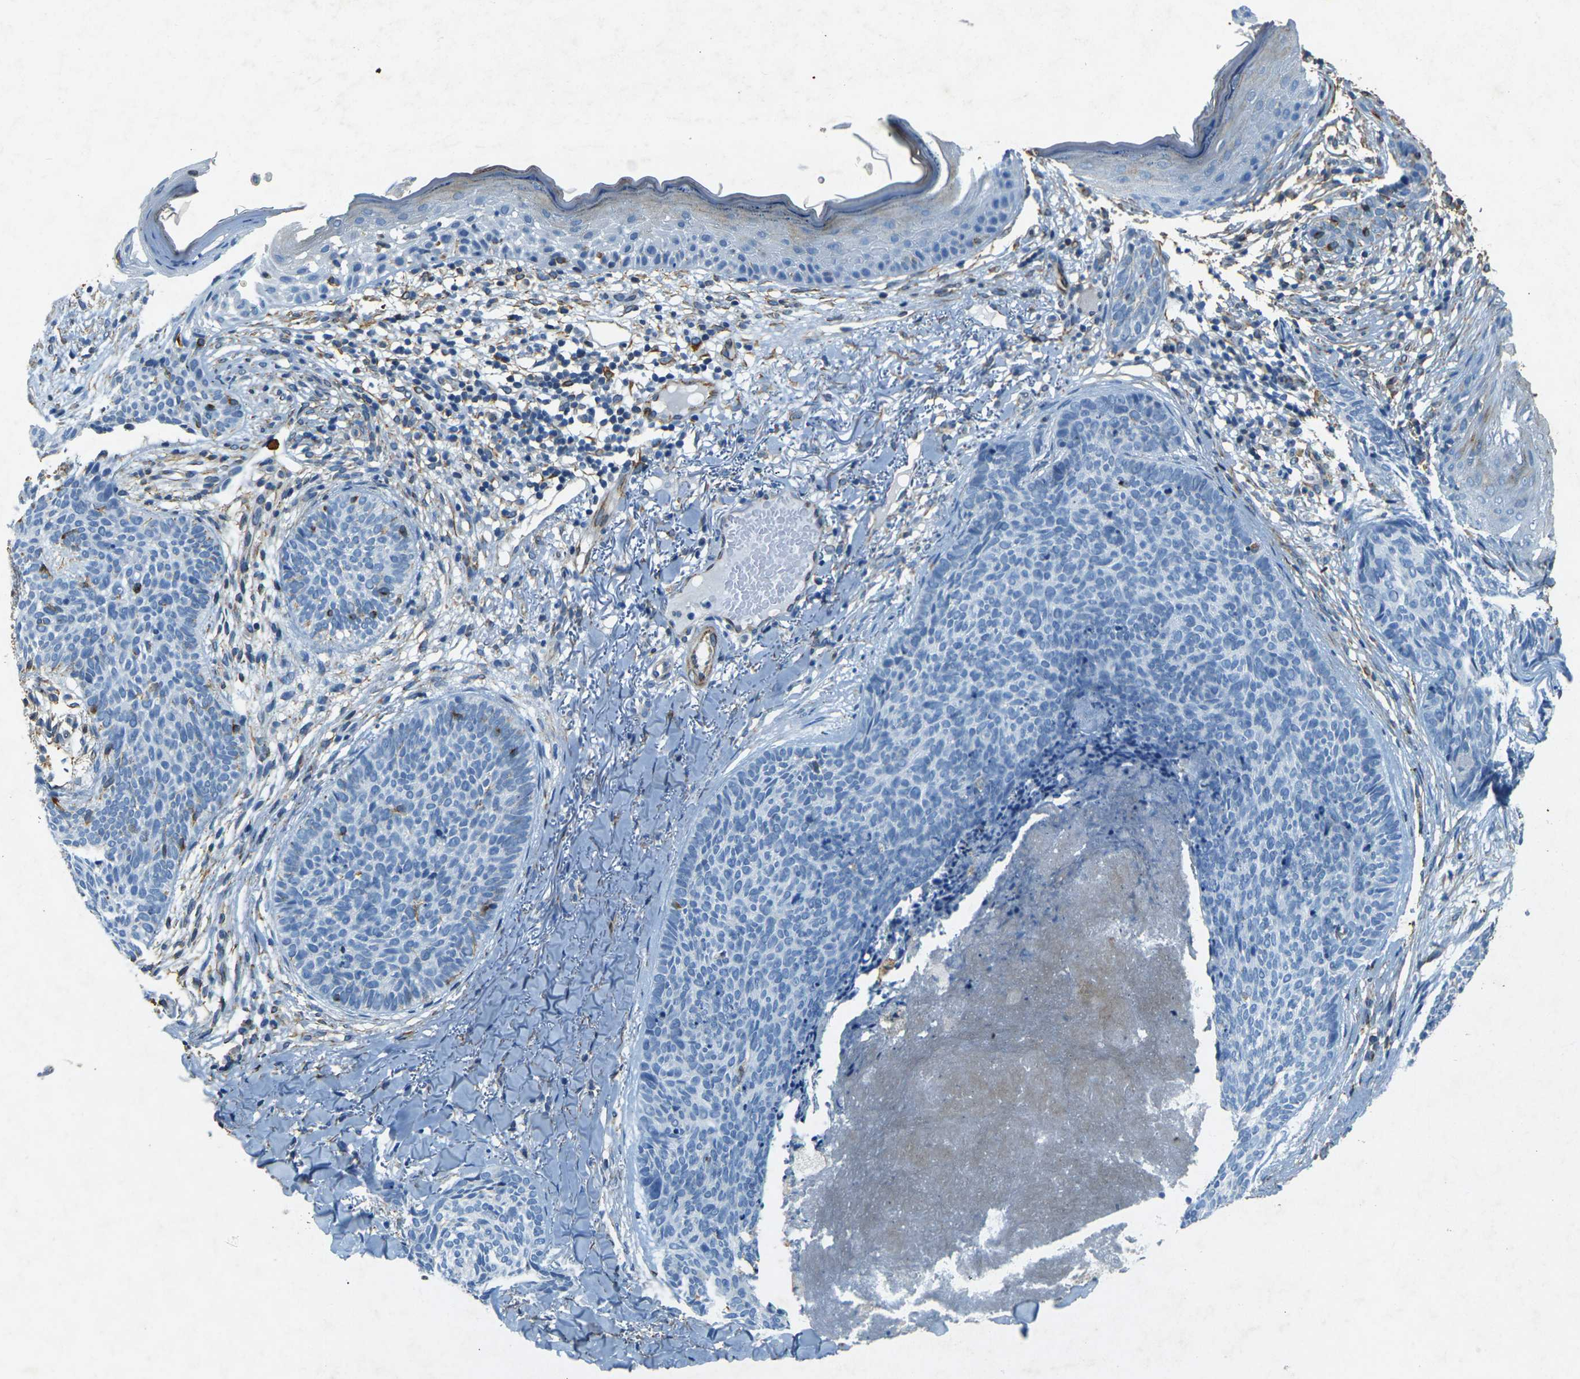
{"staining": {"intensity": "strong", "quantity": "<25%", "location": "cytoplasmic/membranous"}, "tissue": "skin cancer", "cell_type": "Tumor cells", "image_type": "cancer", "snomed": [{"axis": "morphology", "description": "Basal cell carcinoma"}, {"axis": "topography", "description": "Skin"}], "caption": "This histopathology image shows skin basal cell carcinoma stained with immunohistochemistry (IHC) to label a protein in brown. The cytoplasmic/membranous of tumor cells show strong positivity for the protein. Nuclei are counter-stained blue.", "gene": "SORT1", "patient": {"sex": "female", "age": 70}}